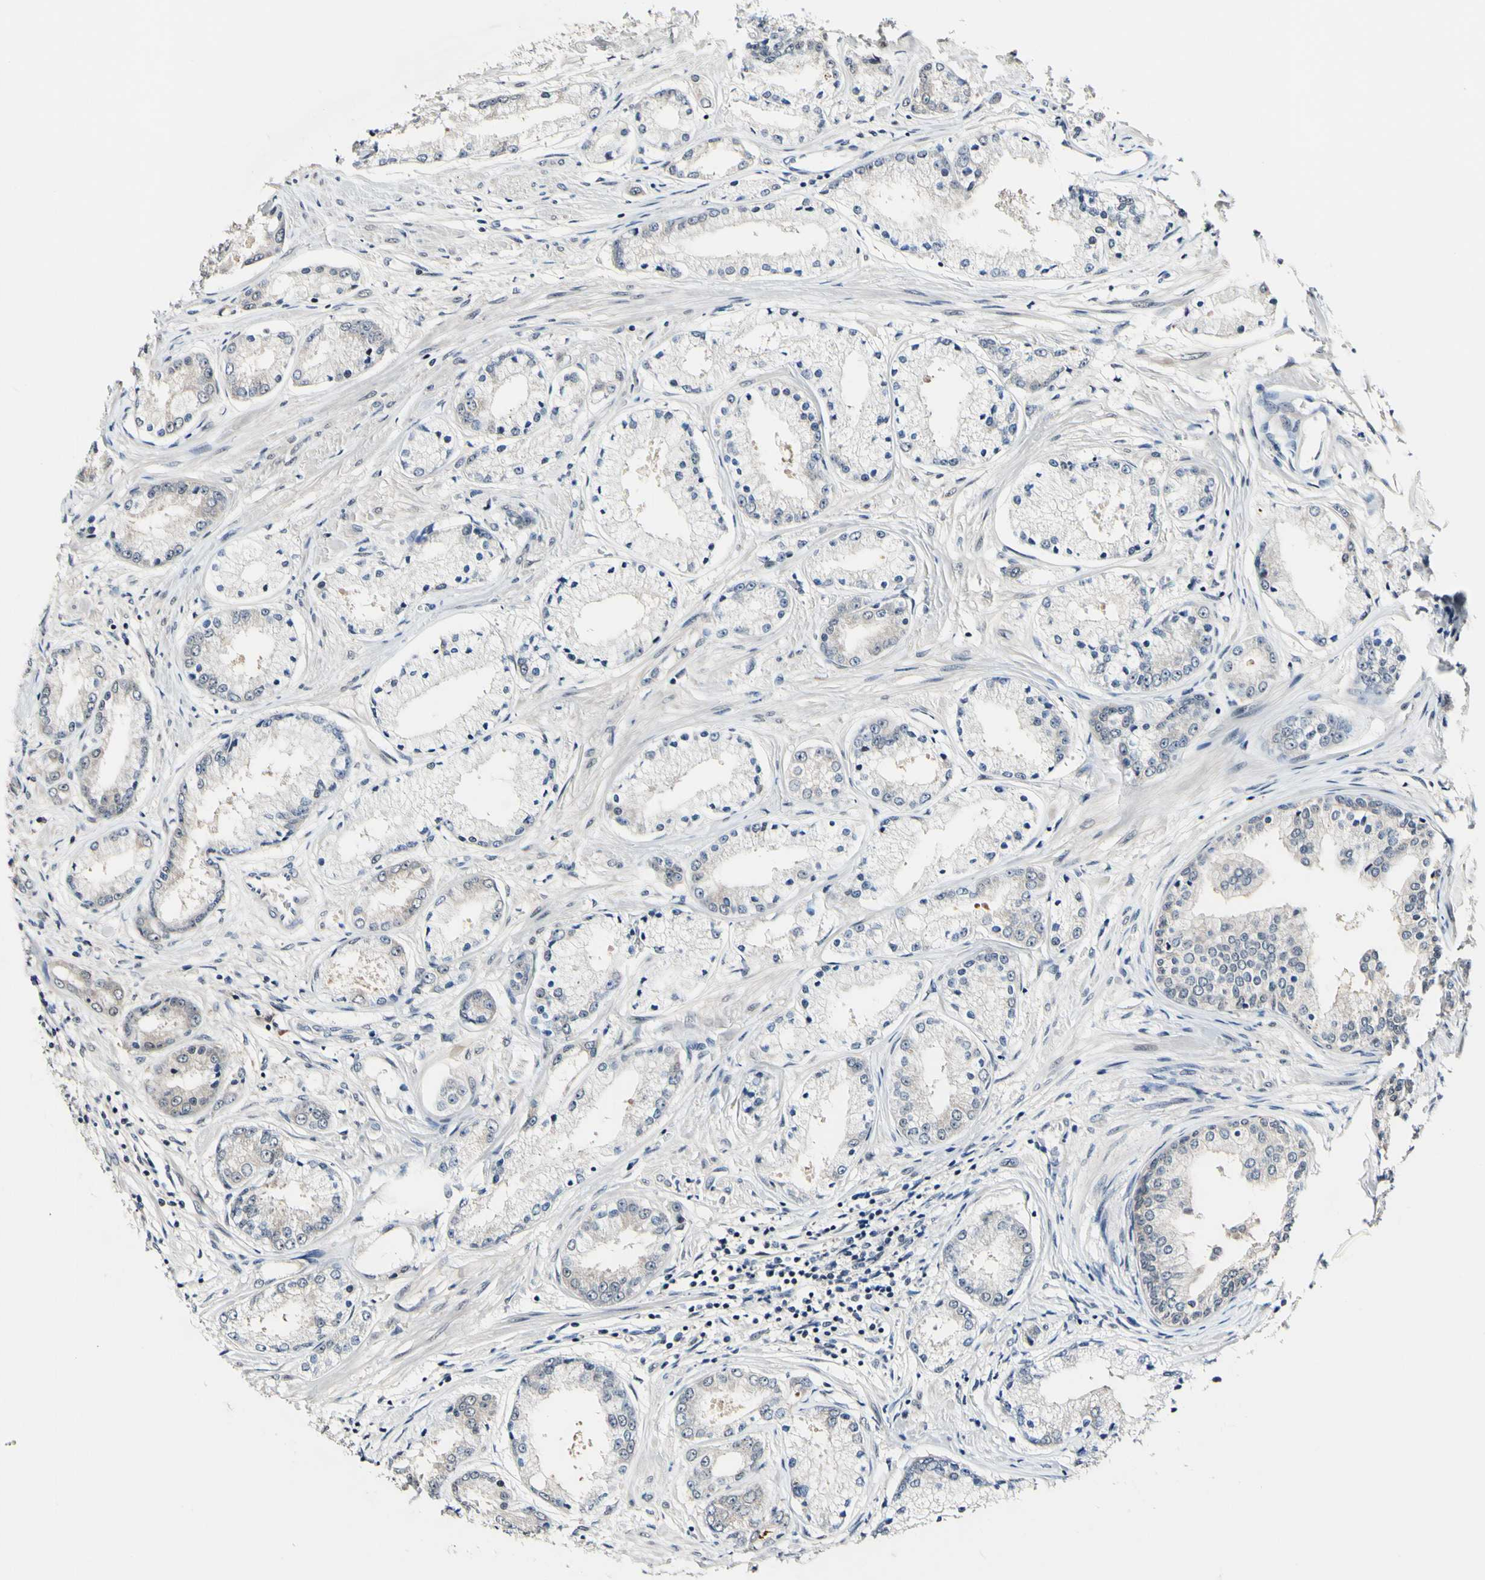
{"staining": {"intensity": "weak", "quantity": ">75%", "location": "cytoplasmic/membranous"}, "tissue": "prostate cancer", "cell_type": "Tumor cells", "image_type": "cancer", "snomed": [{"axis": "morphology", "description": "Adenocarcinoma, High grade"}, {"axis": "topography", "description": "Prostate"}], "caption": "Protein staining by IHC demonstrates weak cytoplasmic/membranous expression in approximately >75% of tumor cells in prostate high-grade adenocarcinoma.", "gene": "PSMD10", "patient": {"sex": "male", "age": 59}}